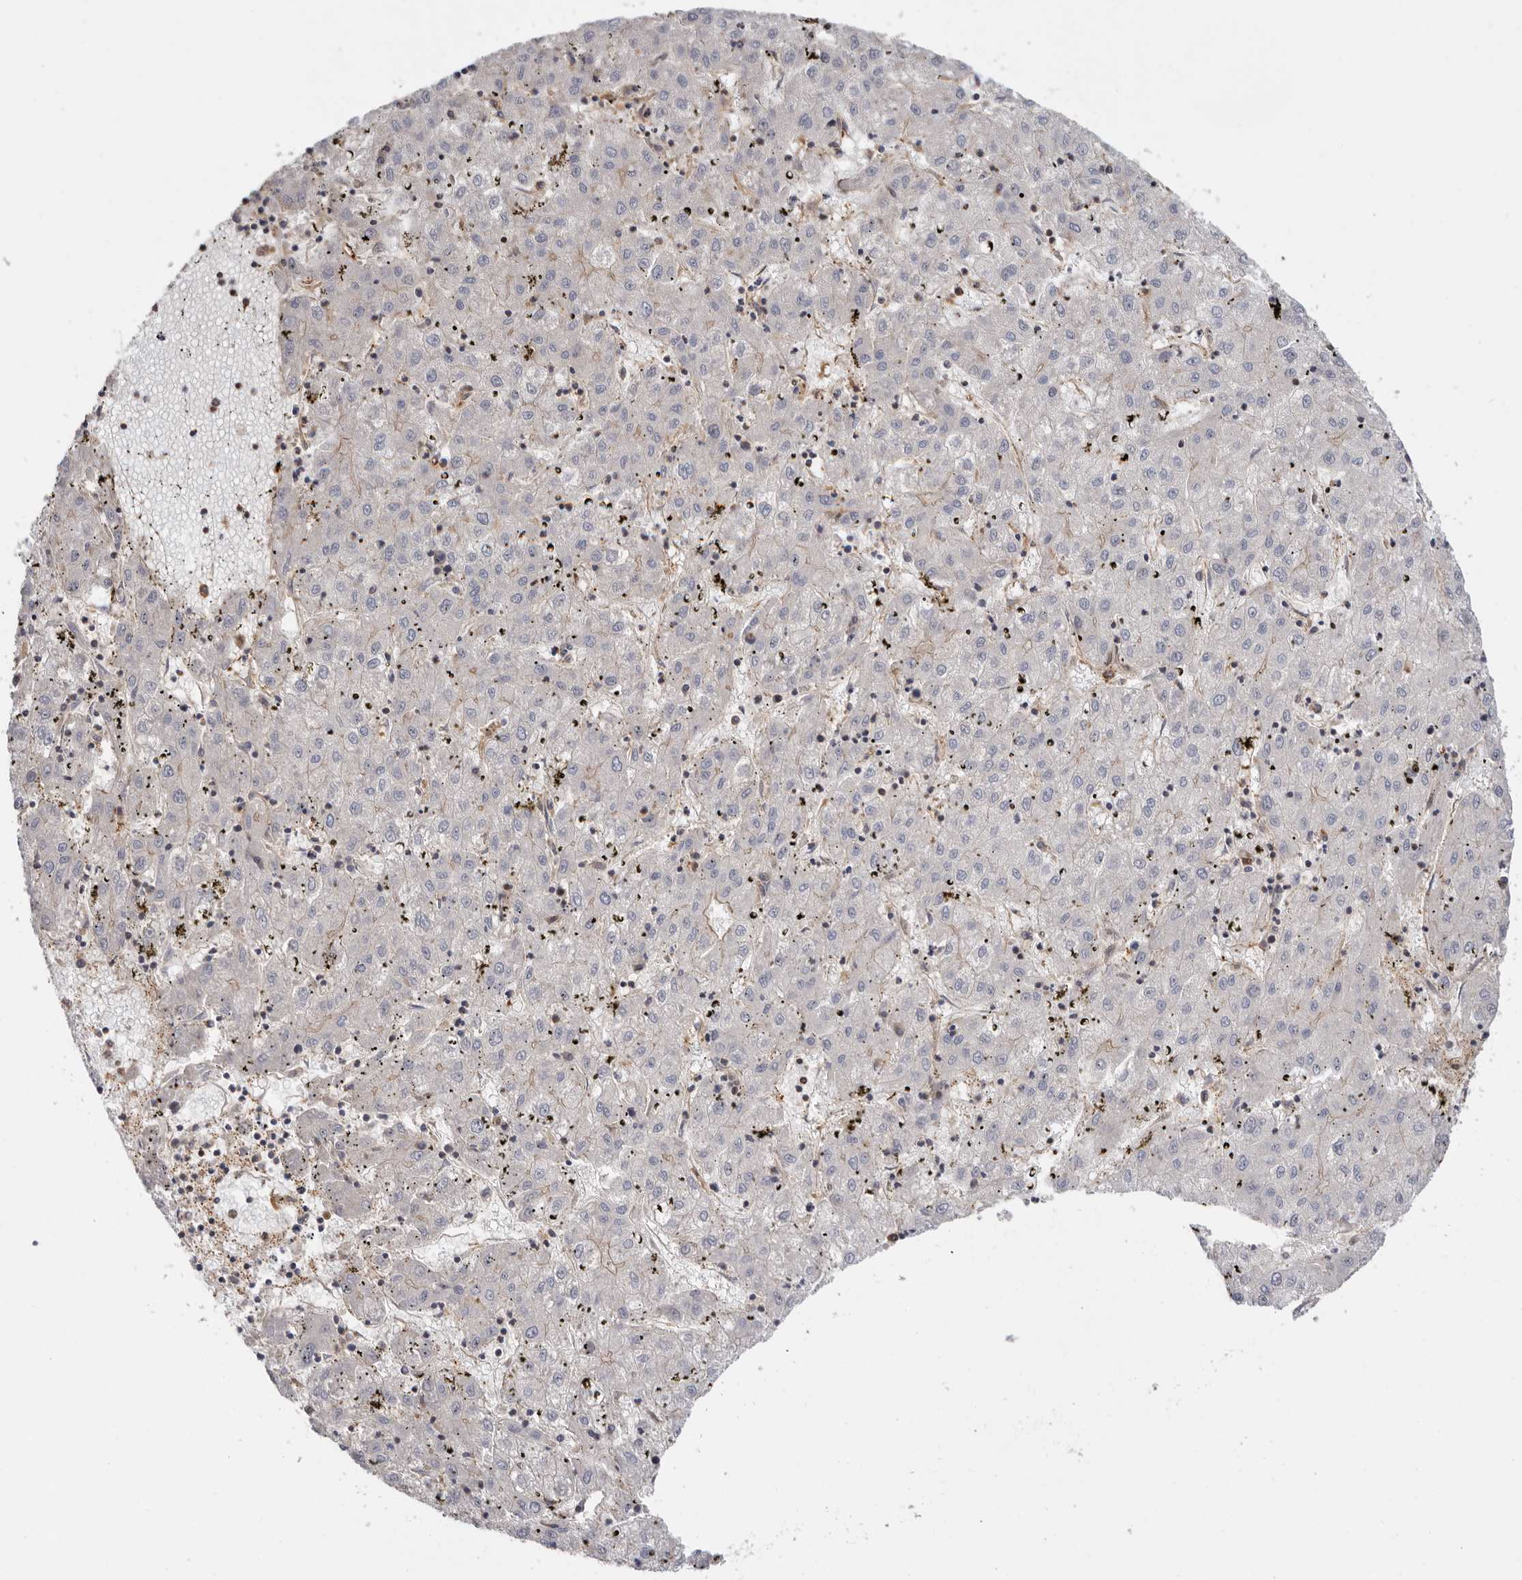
{"staining": {"intensity": "weak", "quantity": "<25%", "location": "cytoplasmic/membranous"}, "tissue": "liver cancer", "cell_type": "Tumor cells", "image_type": "cancer", "snomed": [{"axis": "morphology", "description": "Carcinoma, Hepatocellular, NOS"}, {"axis": "topography", "description": "Liver"}], "caption": "An immunohistochemistry (IHC) image of liver cancer (hepatocellular carcinoma) is shown. There is no staining in tumor cells of liver cancer (hepatocellular carcinoma).", "gene": "TMC7", "patient": {"sex": "male", "age": 72}}